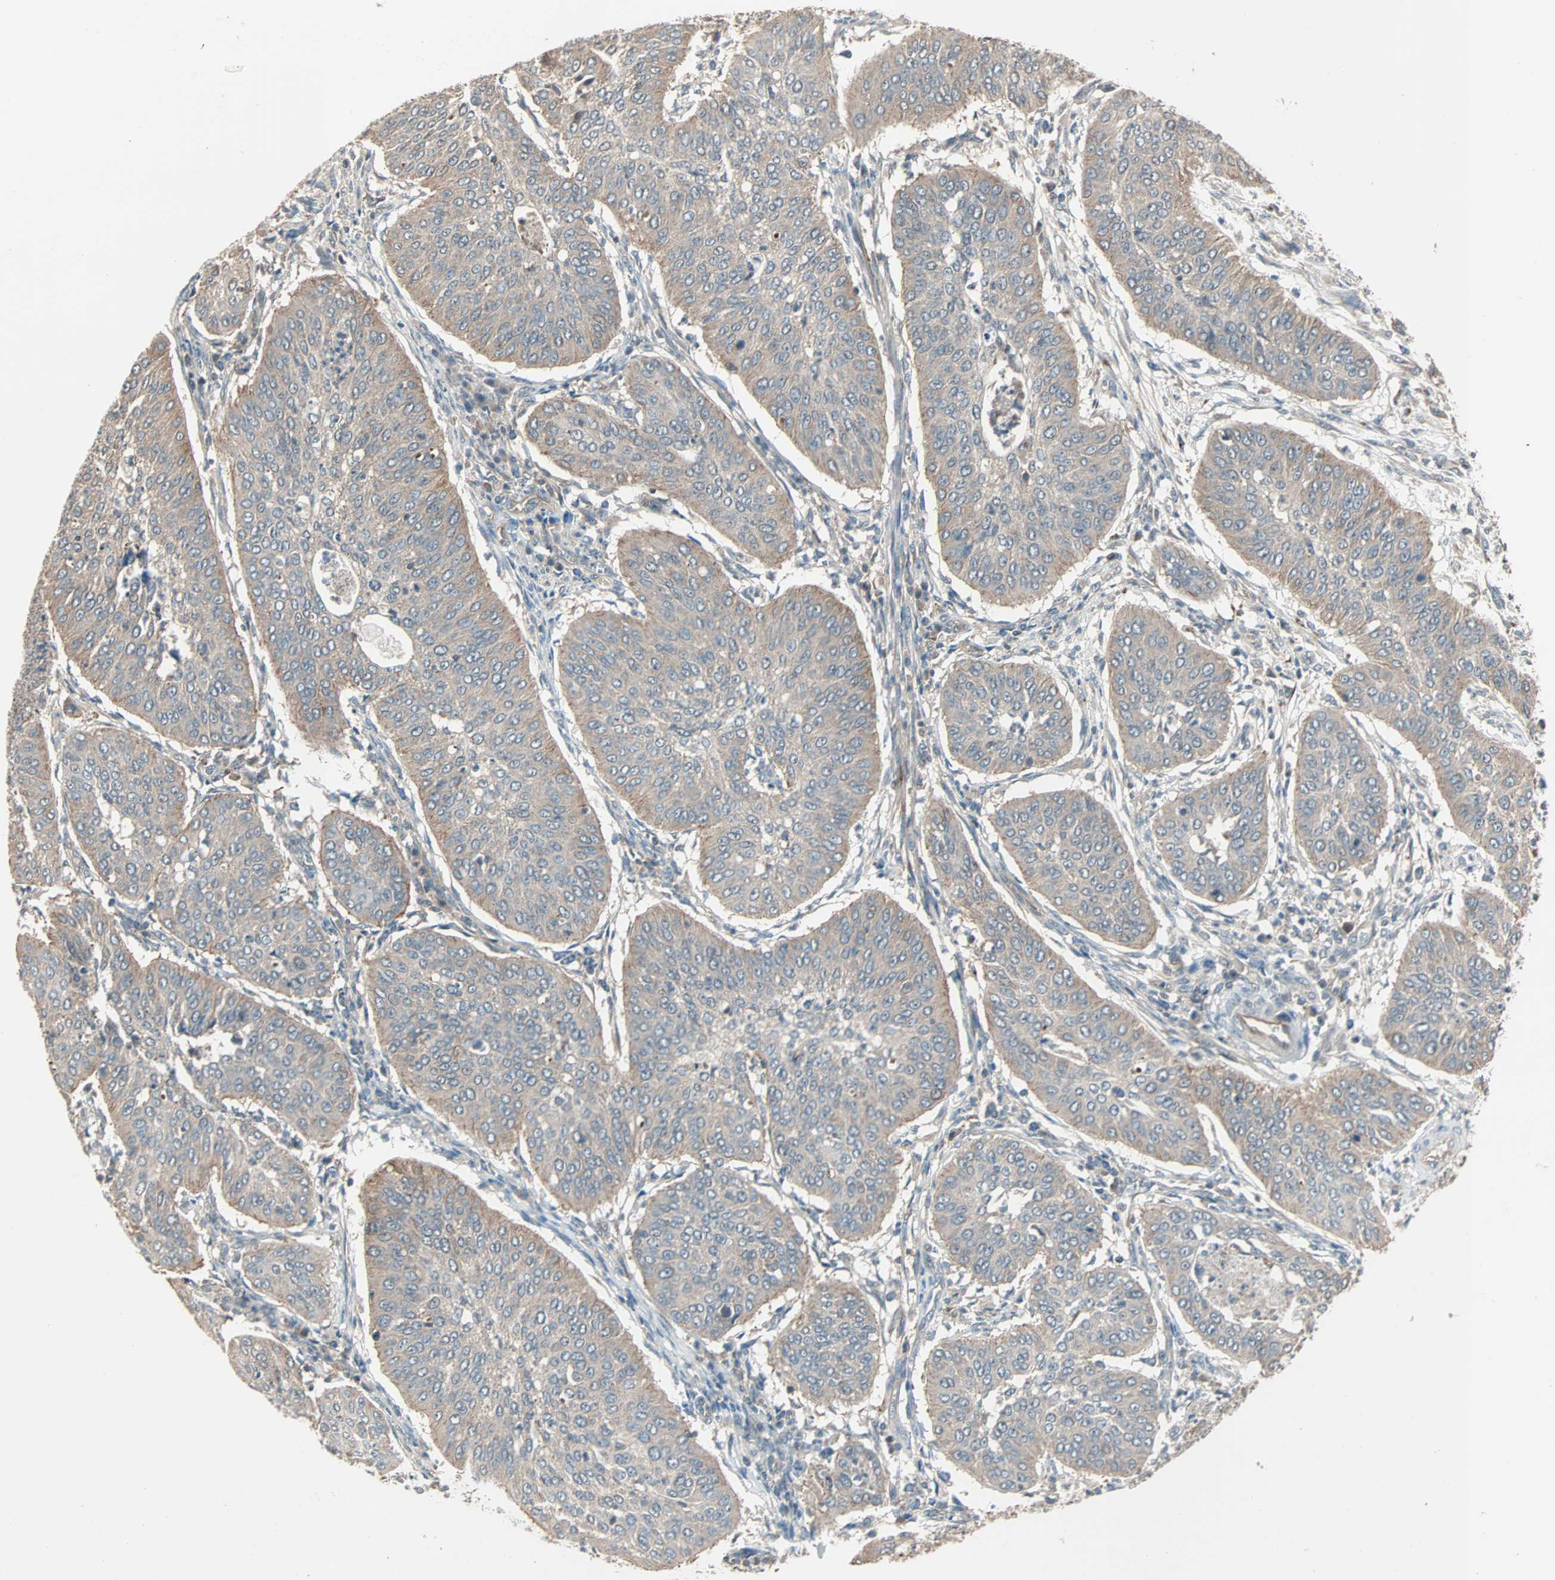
{"staining": {"intensity": "weak", "quantity": ">75%", "location": "cytoplasmic/membranous"}, "tissue": "cervical cancer", "cell_type": "Tumor cells", "image_type": "cancer", "snomed": [{"axis": "morphology", "description": "Normal tissue, NOS"}, {"axis": "morphology", "description": "Squamous cell carcinoma, NOS"}, {"axis": "topography", "description": "Cervix"}], "caption": "Human cervical cancer (squamous cell carcinoma) stained with a brown dye displays weak cytoplasmic/membranous positive positivity in approximately >75% of tumor cells.", "gene": "MAP3K21", "patient": {"sex": "female", "age": 39}}